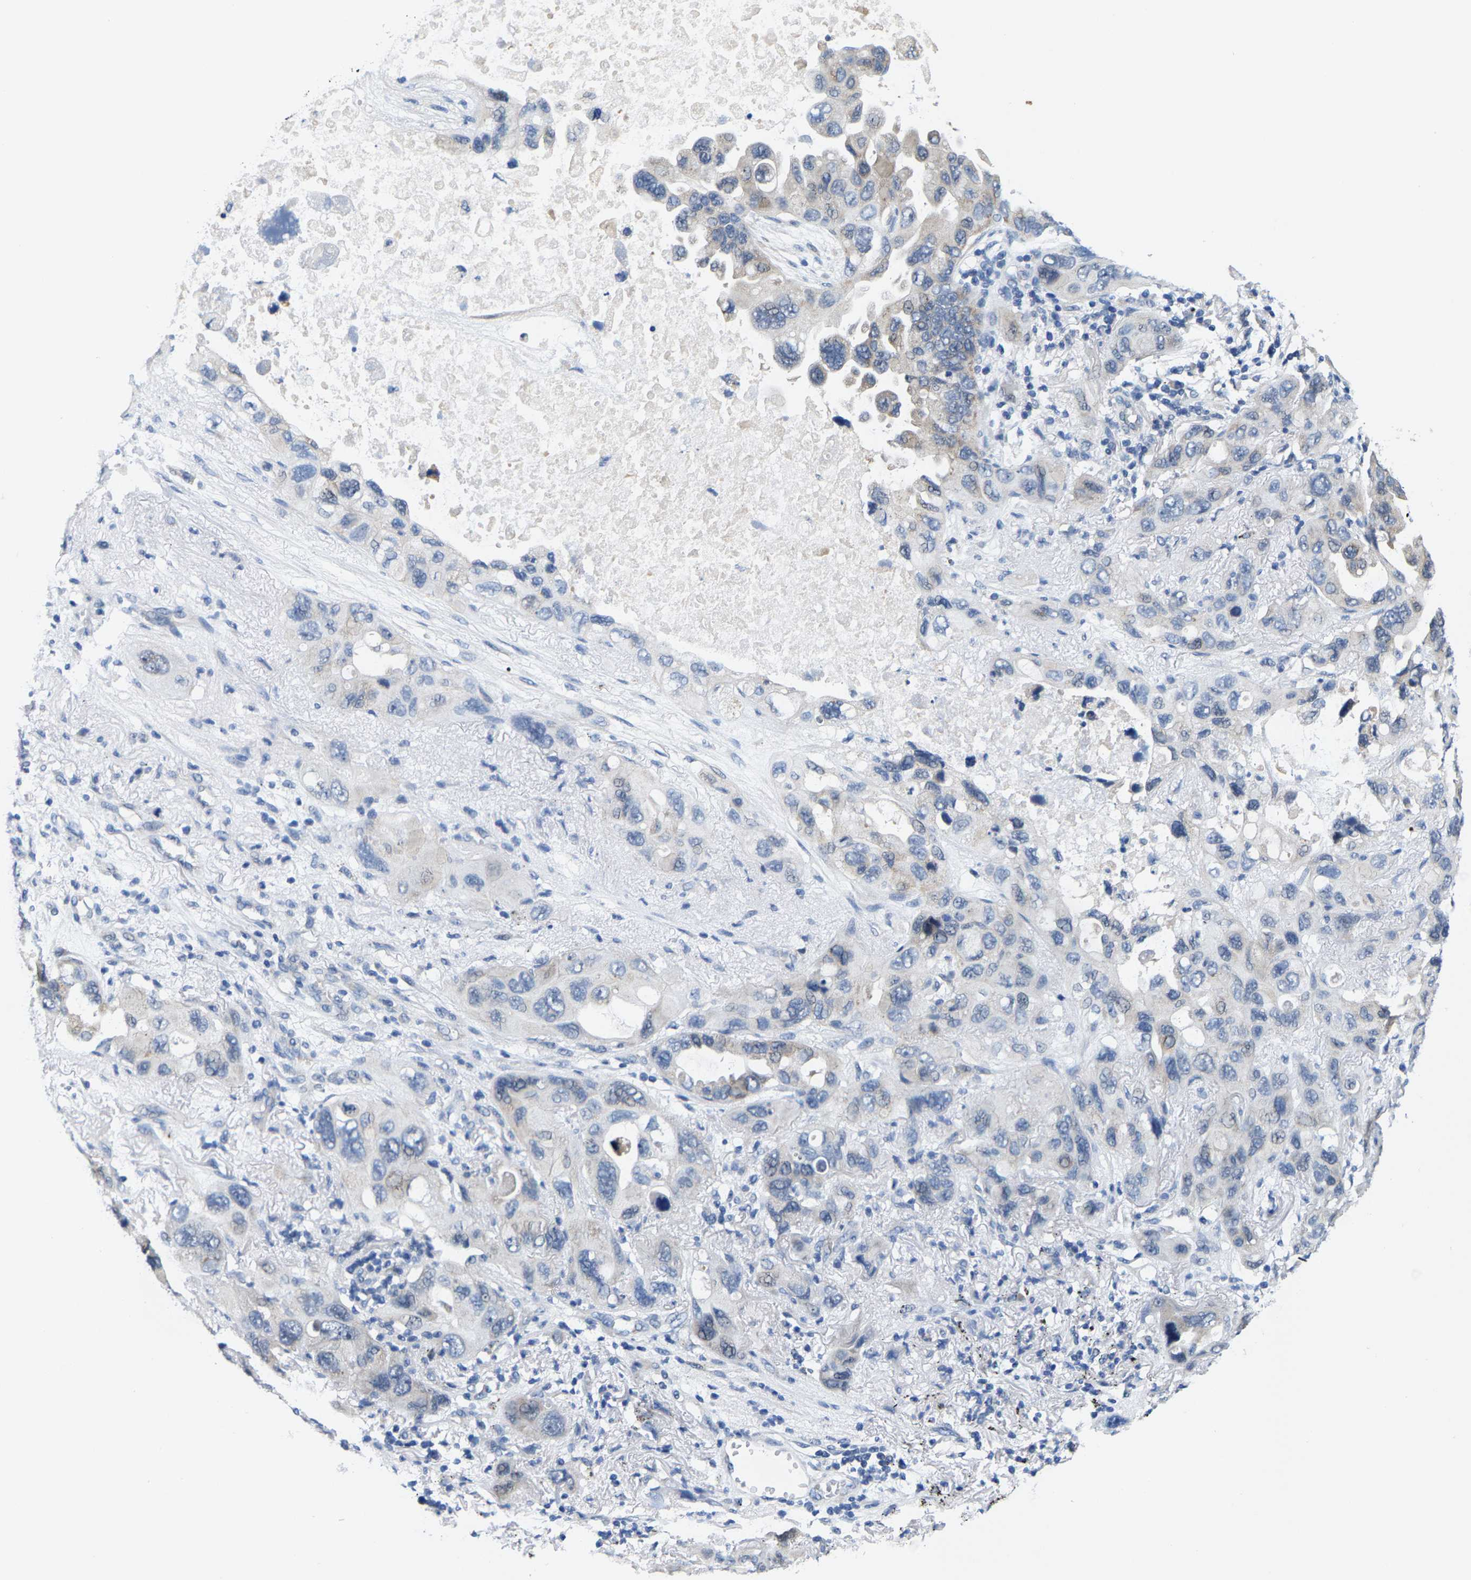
{"staining": {"intensity": "weak", "quantity": "<25%", "location": "cytoplasmic/membranous"}, "tissue": "lung cancer", "cell_type": "Tumor cells", "image_type": "cancer", "snomed": [{"axis": "morphology", "description": "Squamous cell carcinoma, NOS"}, {"axis": "topography", "description": "Lung"}], "caption": "Tumor cells show no significant protein expression in lung squamous cell carcinoma. Nuclei are stained in blue.", "gene": "KLHL1", "patient": {"sex": "female", "age": 73}}